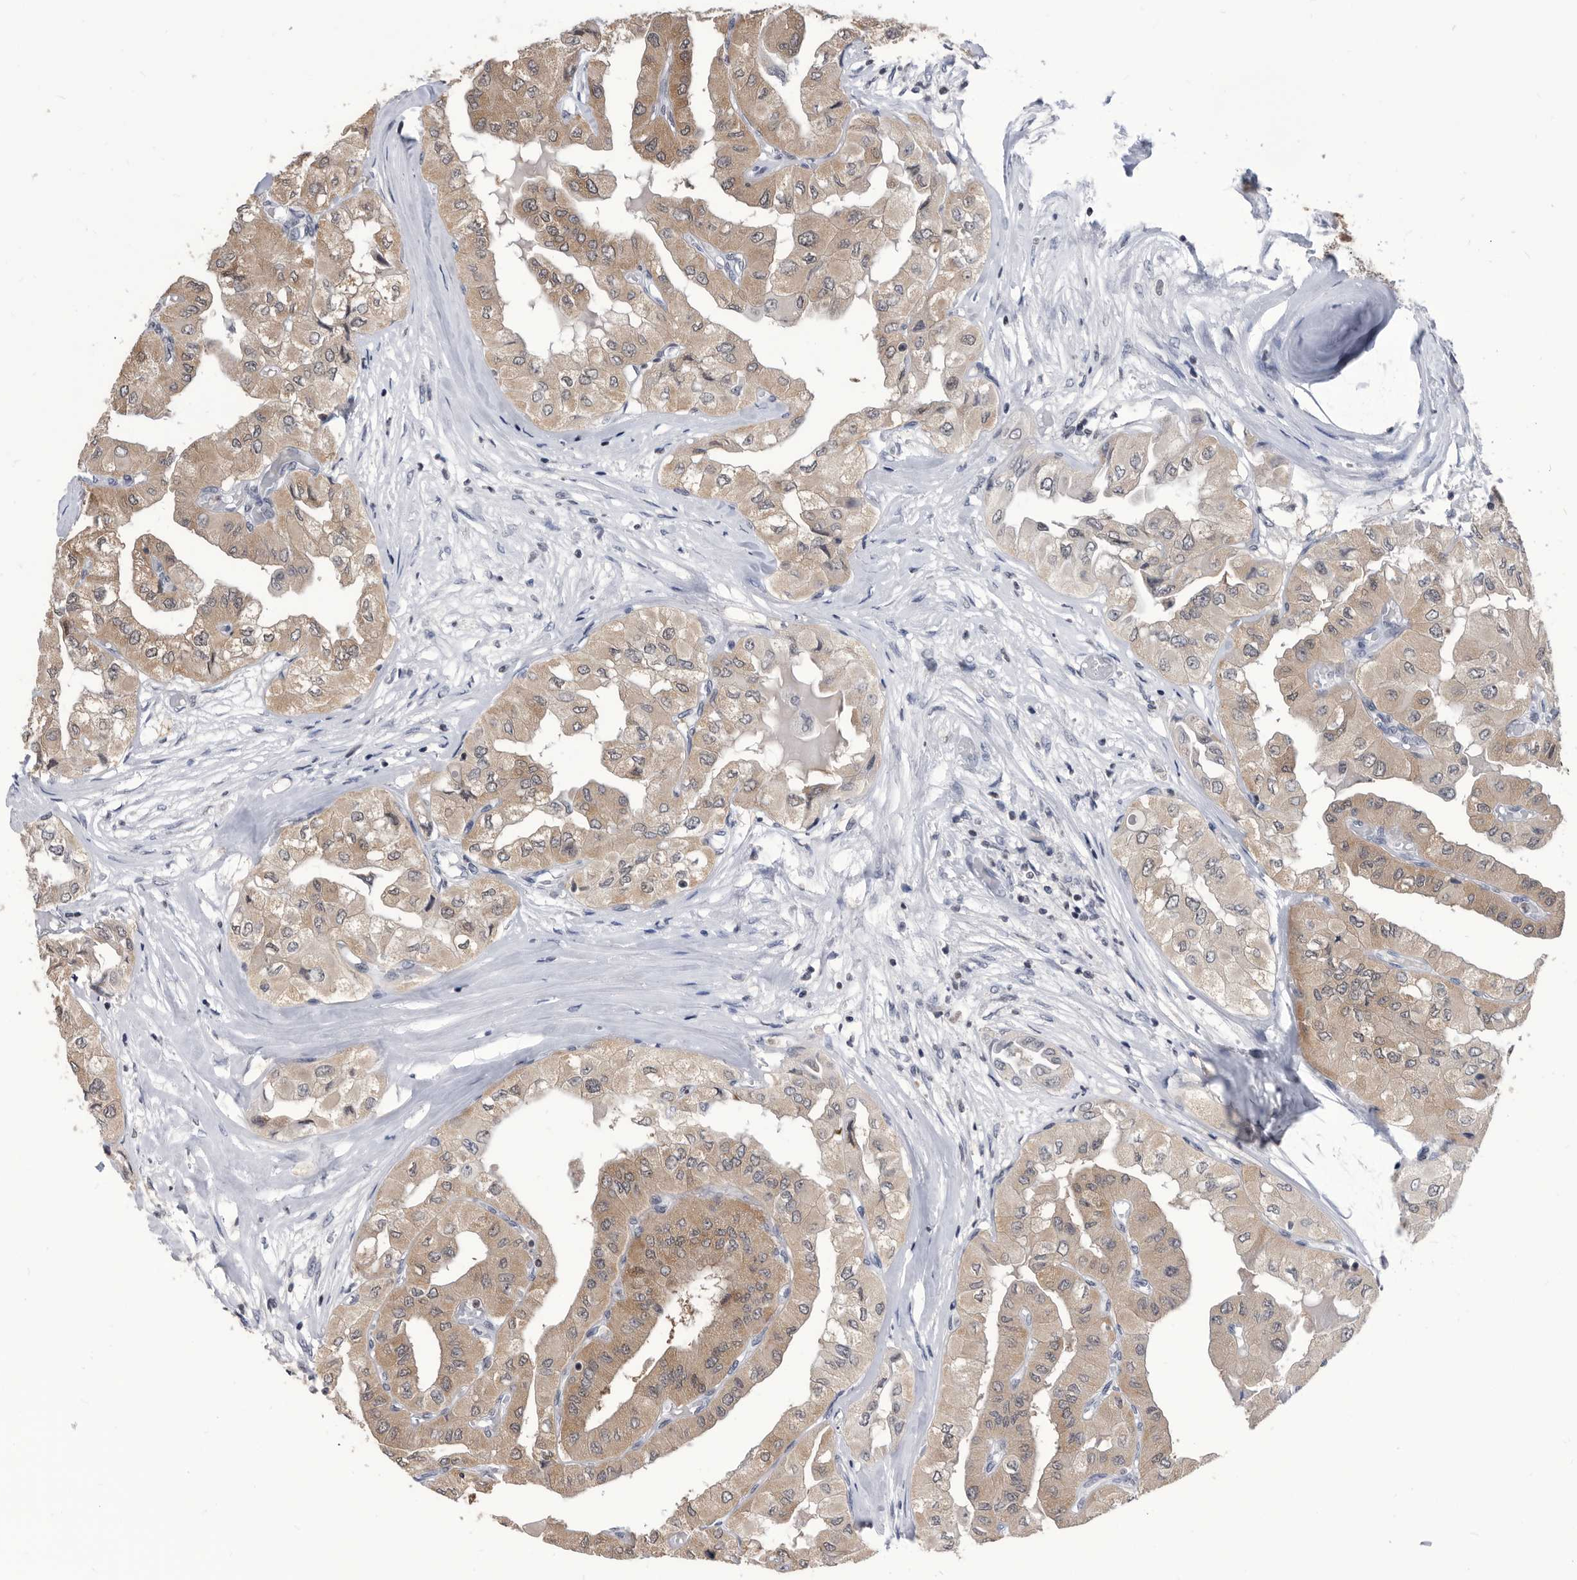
{"staining": {"intensity": "weak", "quantity": "25%-75%", "location": "cytoplasmic/membranous"}, "tissue": "thyroid cancer", "cell_type": "Tumor cells", "image_type": "cancer", "snomed": [{"axis": "morphology", "description": "Papillary adenocarcinoma, NOS"}, {"axis": "topography", "description": "Thyroid gland"}], "caption": "Tumor cells demonstrate low levels of weak cytoplasmic/membranous staining in approximately 25%-75% of cells in thyroid cancer (papillary adenocarcinoma).", "gene": "TSTD1", "patient": {"sex": "female", "age": 59}}